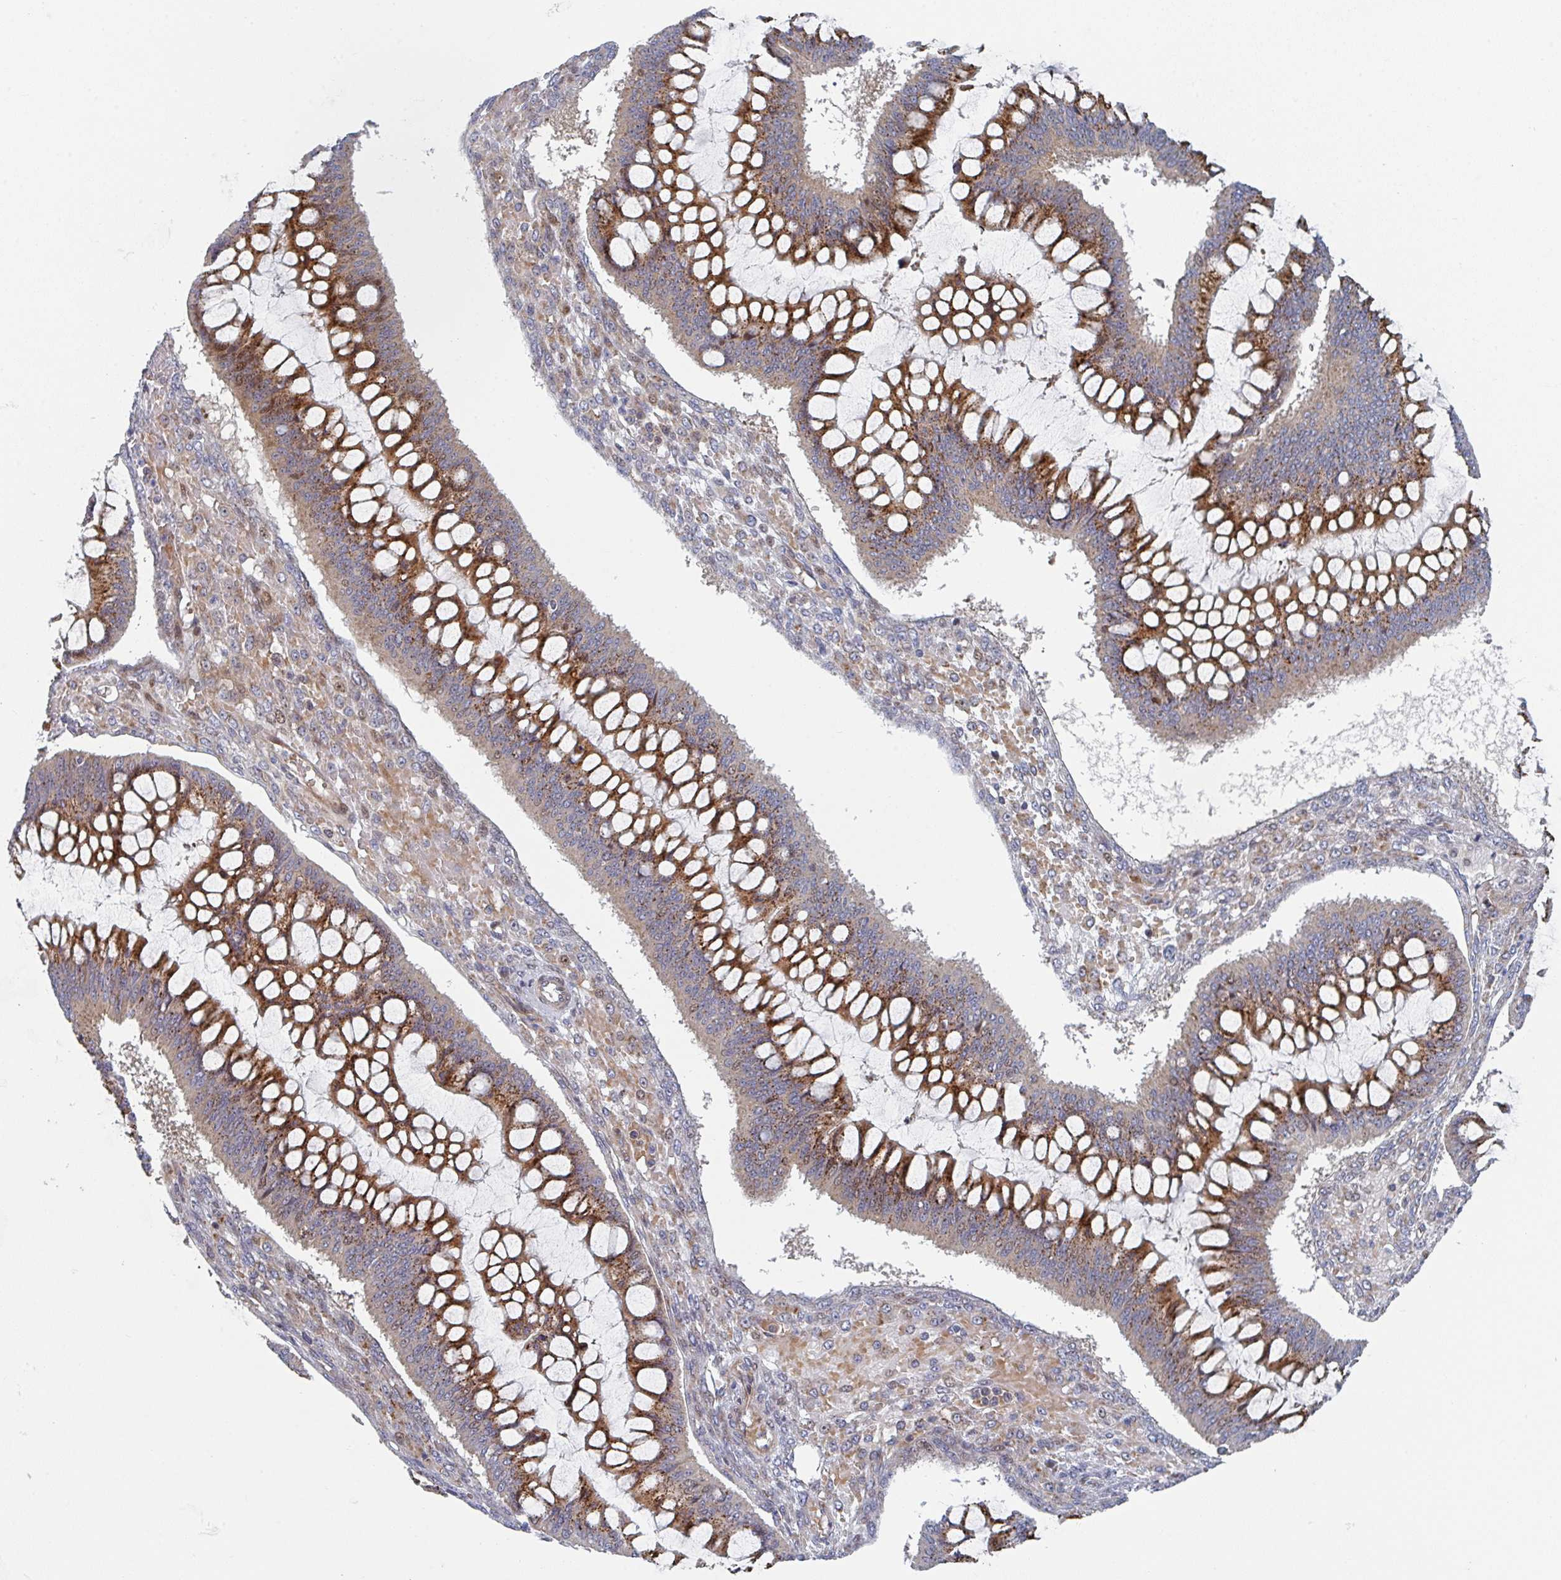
{"staining": {"intensity": "moderate", "quantity": ">75%", "location": "cytoplasmic/membranous"}, "tissue": "ovarian cancer", "cell_type": "Tumor cells", "image_type": "cancer", "snomed": [{"axis": "morphology", "description": "Cystadenocarcinoma, mucinous, NOS"}, {"axis": "topography", "description": "Ovary"}], "caption": "Protein staining of ovarian cancer (mucinous cystadenocarcinoma) tissue shows moderate cytoplasmic/membranous staining in approximately >75% of tumor cells.", "gene": "ZNF644", "patient": {"sex": "female", "age": 73}}